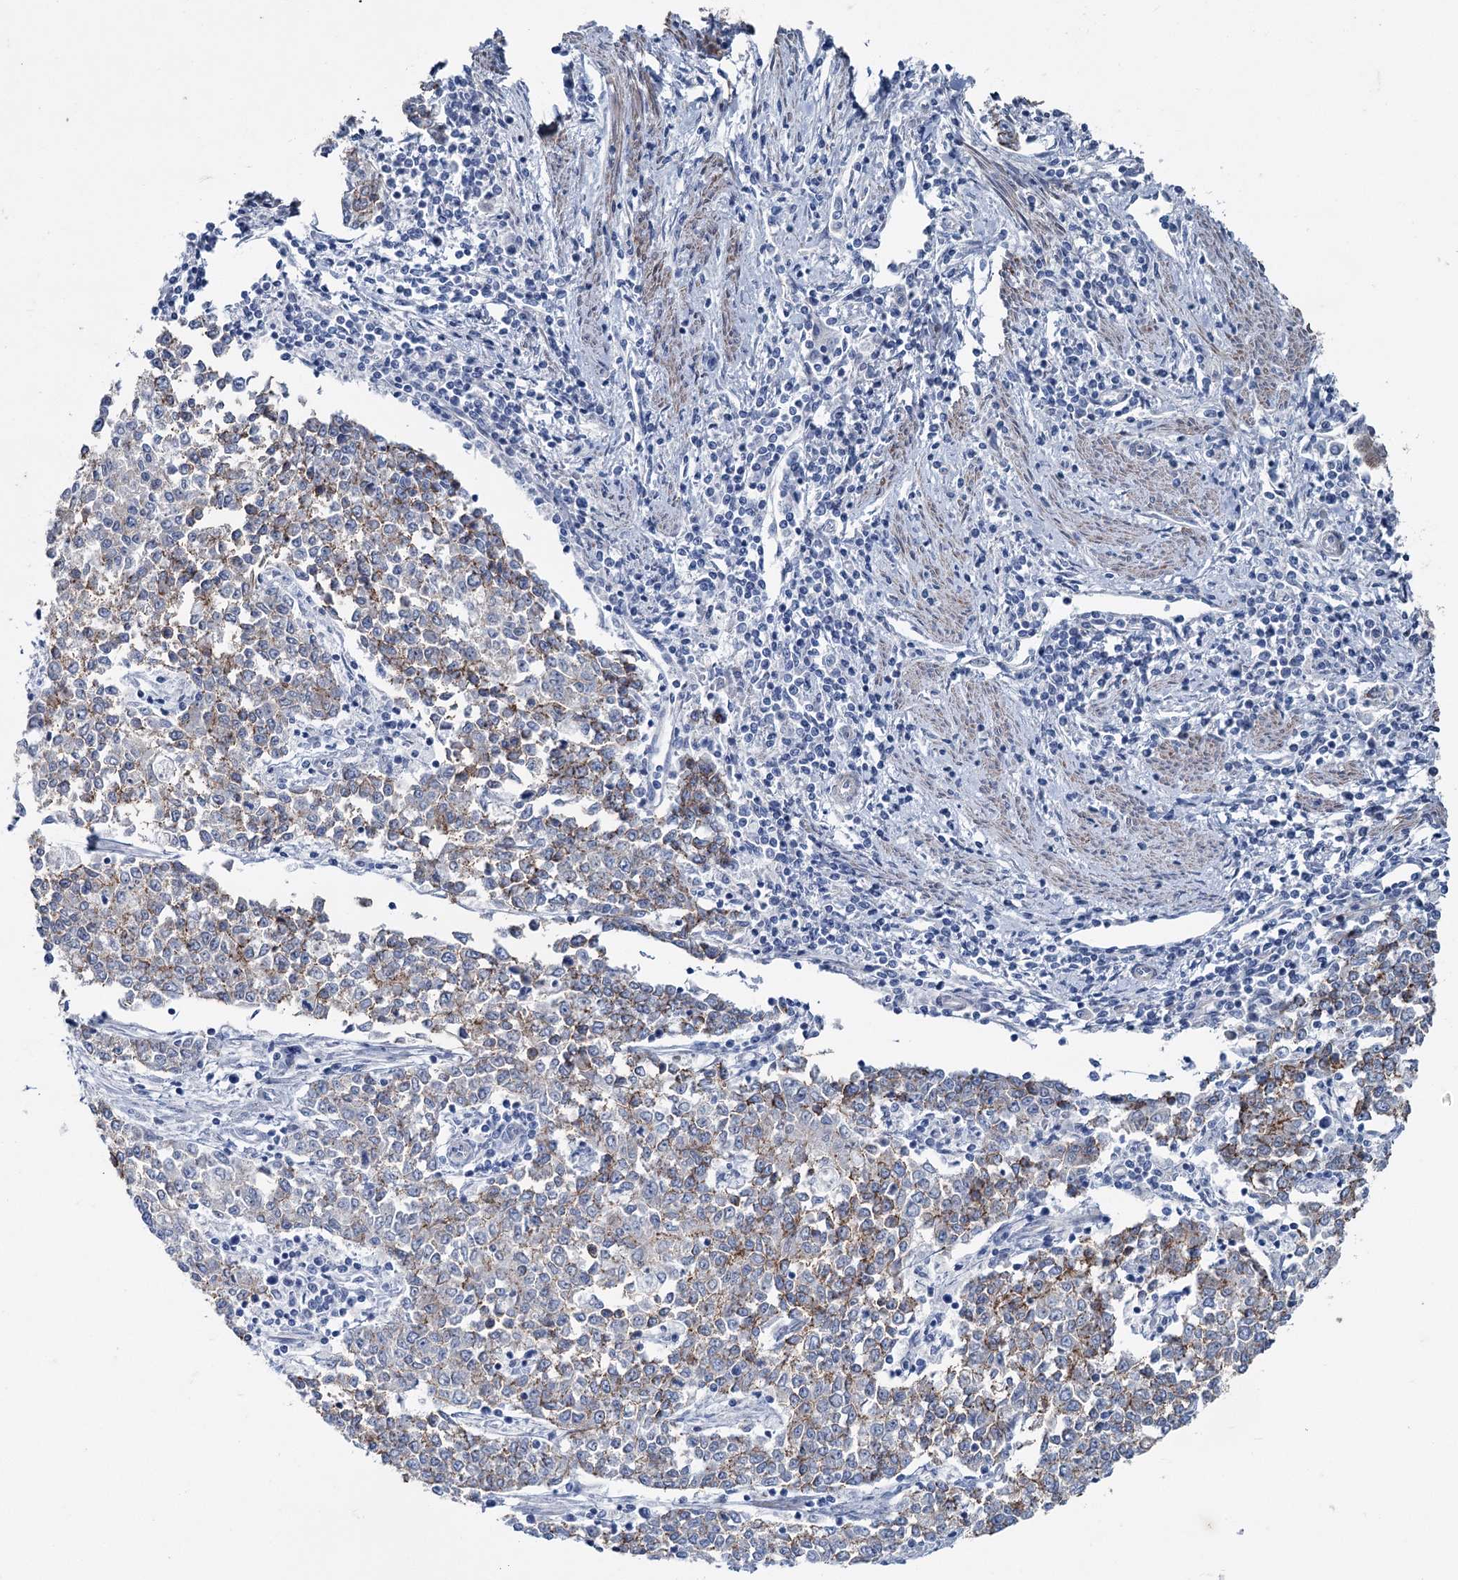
{"staining": {"intensity": "moderate", "quantity": "<25%", "location": "cytoplasmic/membranous"}, "tissue": "endometrial cancer", "cell_type": "Tumor cells", "image_type": "cancer", "snomed": [{"axis": "morphology", "description": "Adenocarcinoma, NOS"}, {"axis": "topography", "description": "Endometrium"}], "caption": "High-magnification brightfield microscopy of adenocarcinoma (endometrial) stained with DAB (3,3'-diaminobenzidine) (brown) and counterstained with hematoxylin (blue). tumor cells exhibit moderate cytoplasmic/membranous positivity is seen in approximately<25% of cells.", "gene": "FAM120B", "patient": {"sex": "female", "age": 50}}